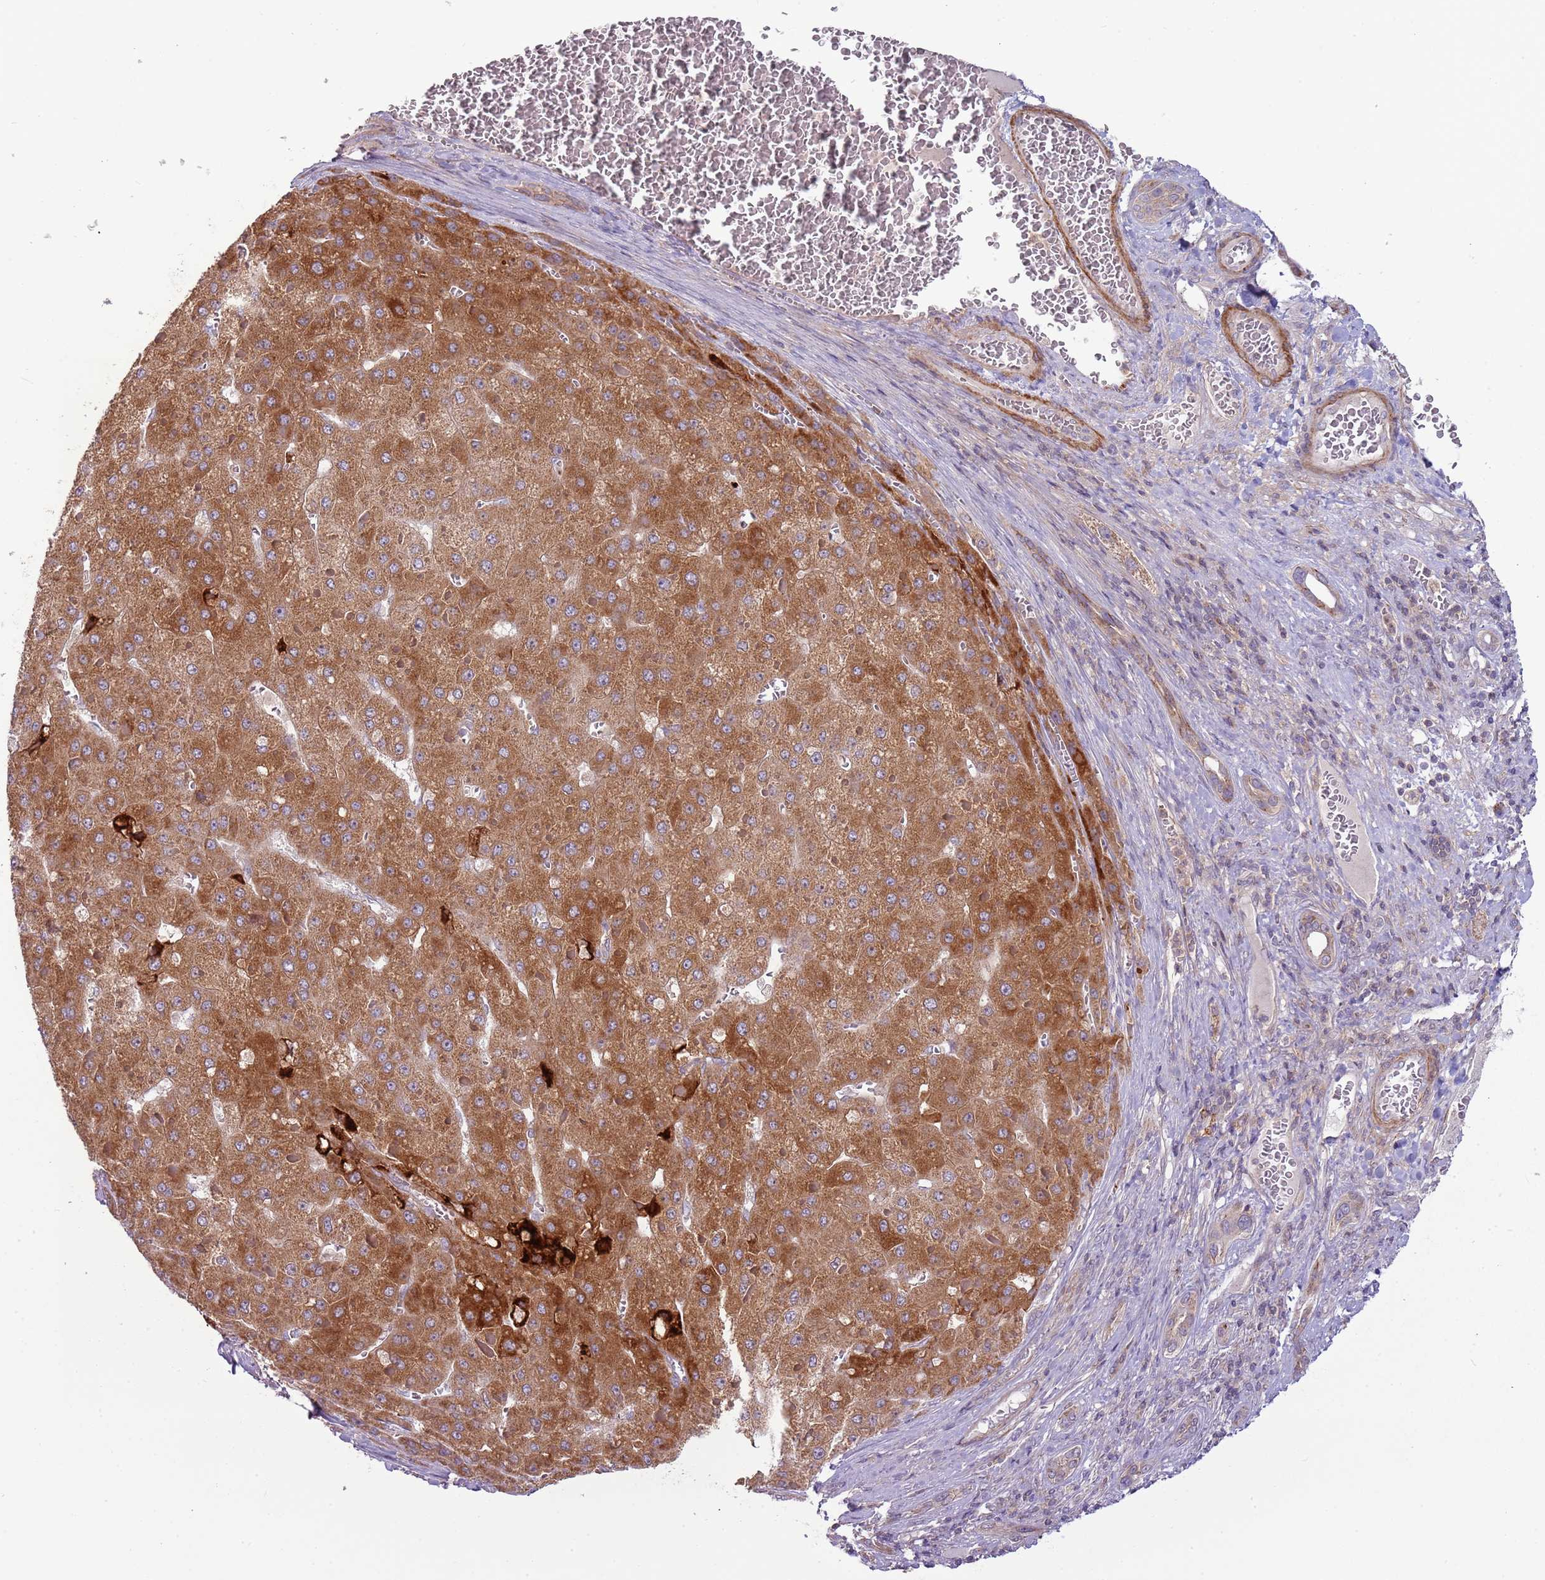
{"staining": {"intensity": "moderate", "quantity": ">75%", "location": "cytoplasmic/membranous"}, "tissue": "liver cancer", "cell_type": "Tumor cells", "image_type": "cancer", "snomed": [{"axis": "morphology", "description": "Carcinoma, Hepatocellular, NOS"}, {"axis": "topography", "description": "Liver"}], "caption": "Immunohistochemical staining of human liver hepatocellular carcinoma demonstrates medium levels of moderate cytoplasmic/membranous expression in approximately >75% of tumor cells.", "gene": "DTD2", "patient": {"sex": "female", "age": 73}}